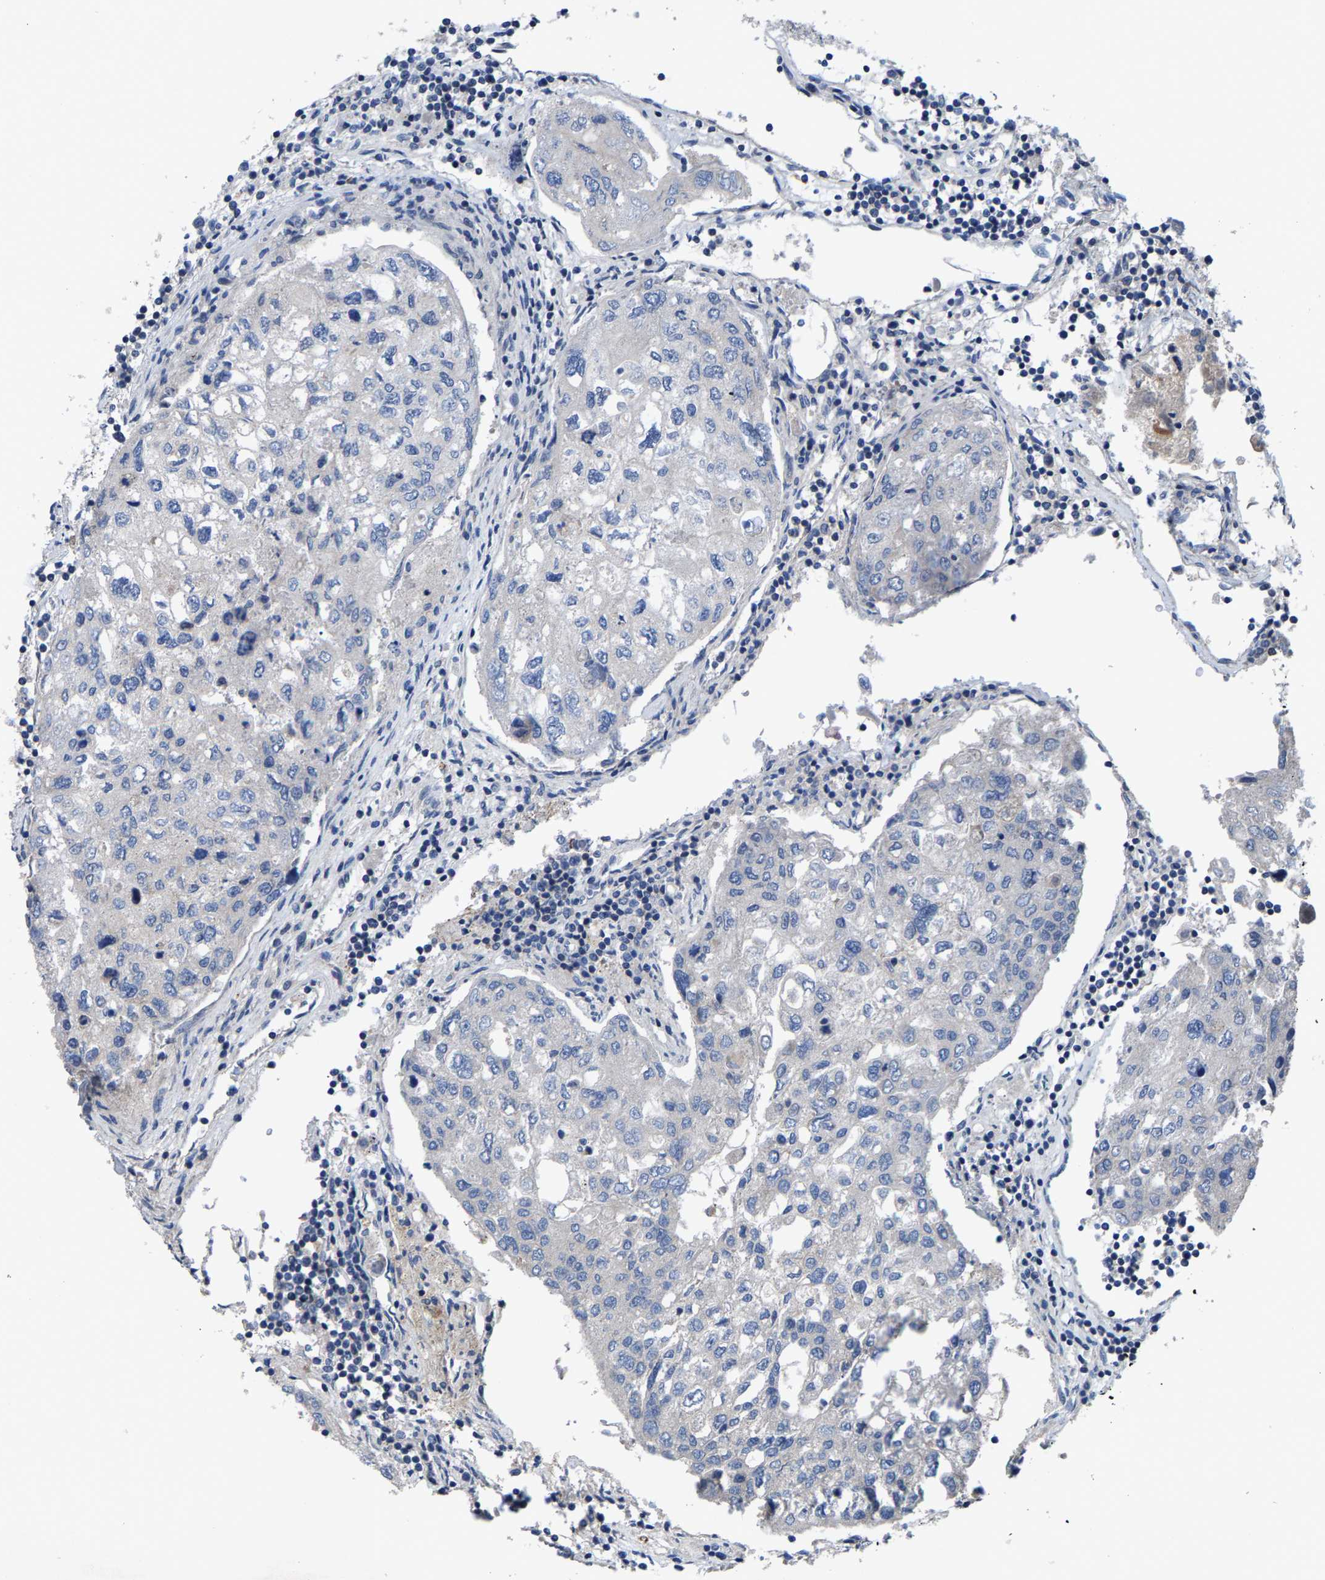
{"staining": {"intensity": "negative", "quantity": "none", "location": "none"}, "tissue": "urothelial cancer", "cell_type": "Tumor cells", "image_type": "cancer", "snomed": [{"axis": "morphology", "description": "Urothelial carcinoma, High grade"}, {"axis": "topography", "description": "Lymph node"}, {"axis": "topography", "description": "Urinary bladder"}], "caption": "Urothelial cancer was stained to show a protein in brown. There is no significant staining in tumor cells. The staining was performed using DAB (3,3'-diaminobenzidine) to visualize the protein expression in brown, while the nuclei were stained in blue with hematoxylin (Magnification: 20x).", "gene": "TDRKH", "patient": {"sex": "male", "age": 51}}